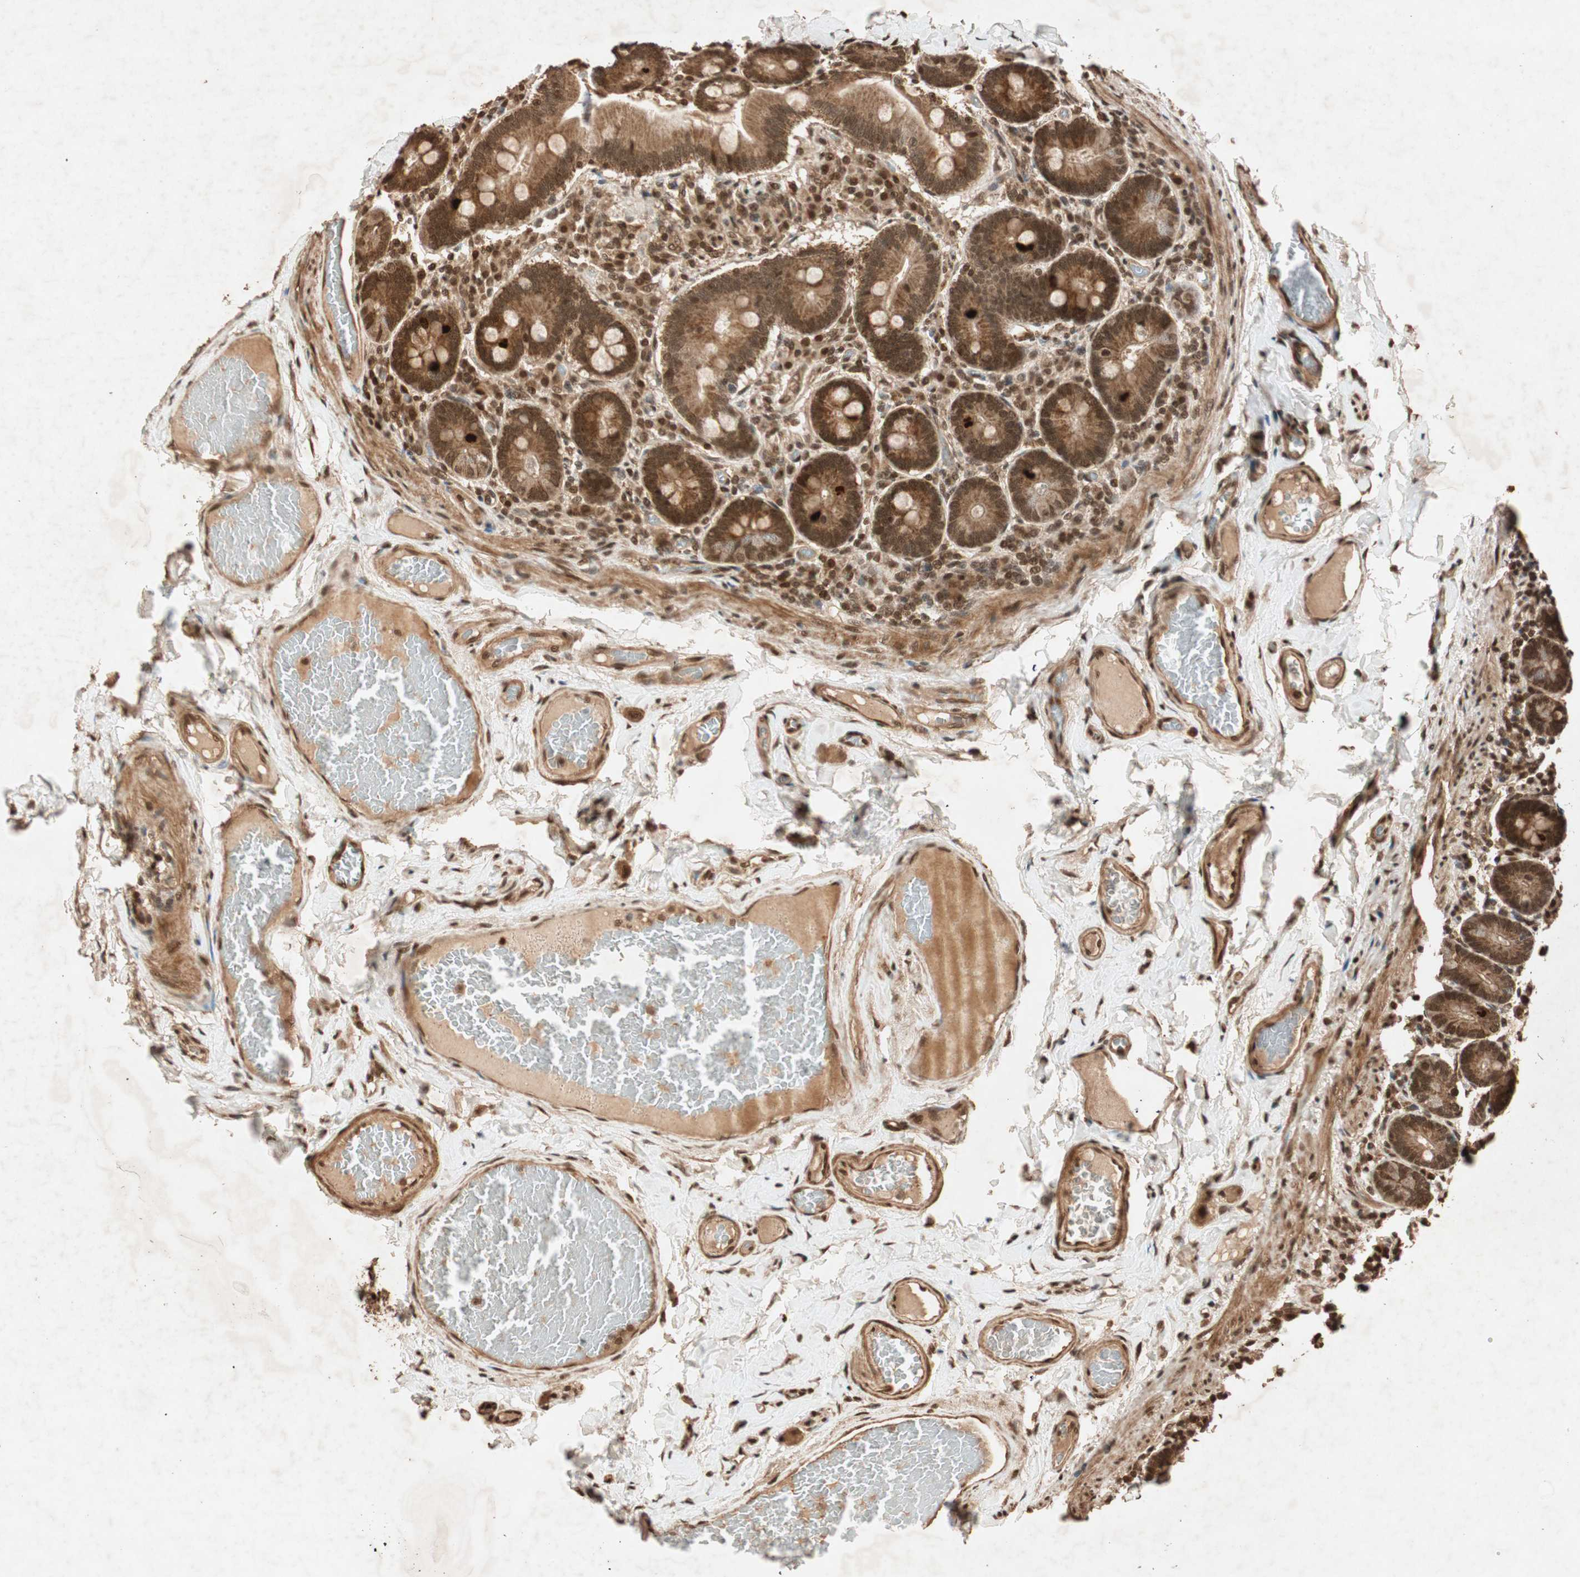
{"staining": {"intensity": "strong", "quantity": ">75%", "location": "cytoplasmic/membranous,nuclear"}, "tissue": "duodenum", "cell_type": "Glandular cells", "image_type": "normal", "snomed": [{"axis": "morphology", "description": "Normal tissue, NOS"}, {"axis": "topography", "description": "Duodenum"}], "caption": "Brown immunohistochemical staining in unremarkable human duodenum shows strong cytoplasmic/membranous,nuclear positivity in about >75% of glandular cells.", "gene": "ALKBH5", "patient": {"sex": "male", "age": 66}}